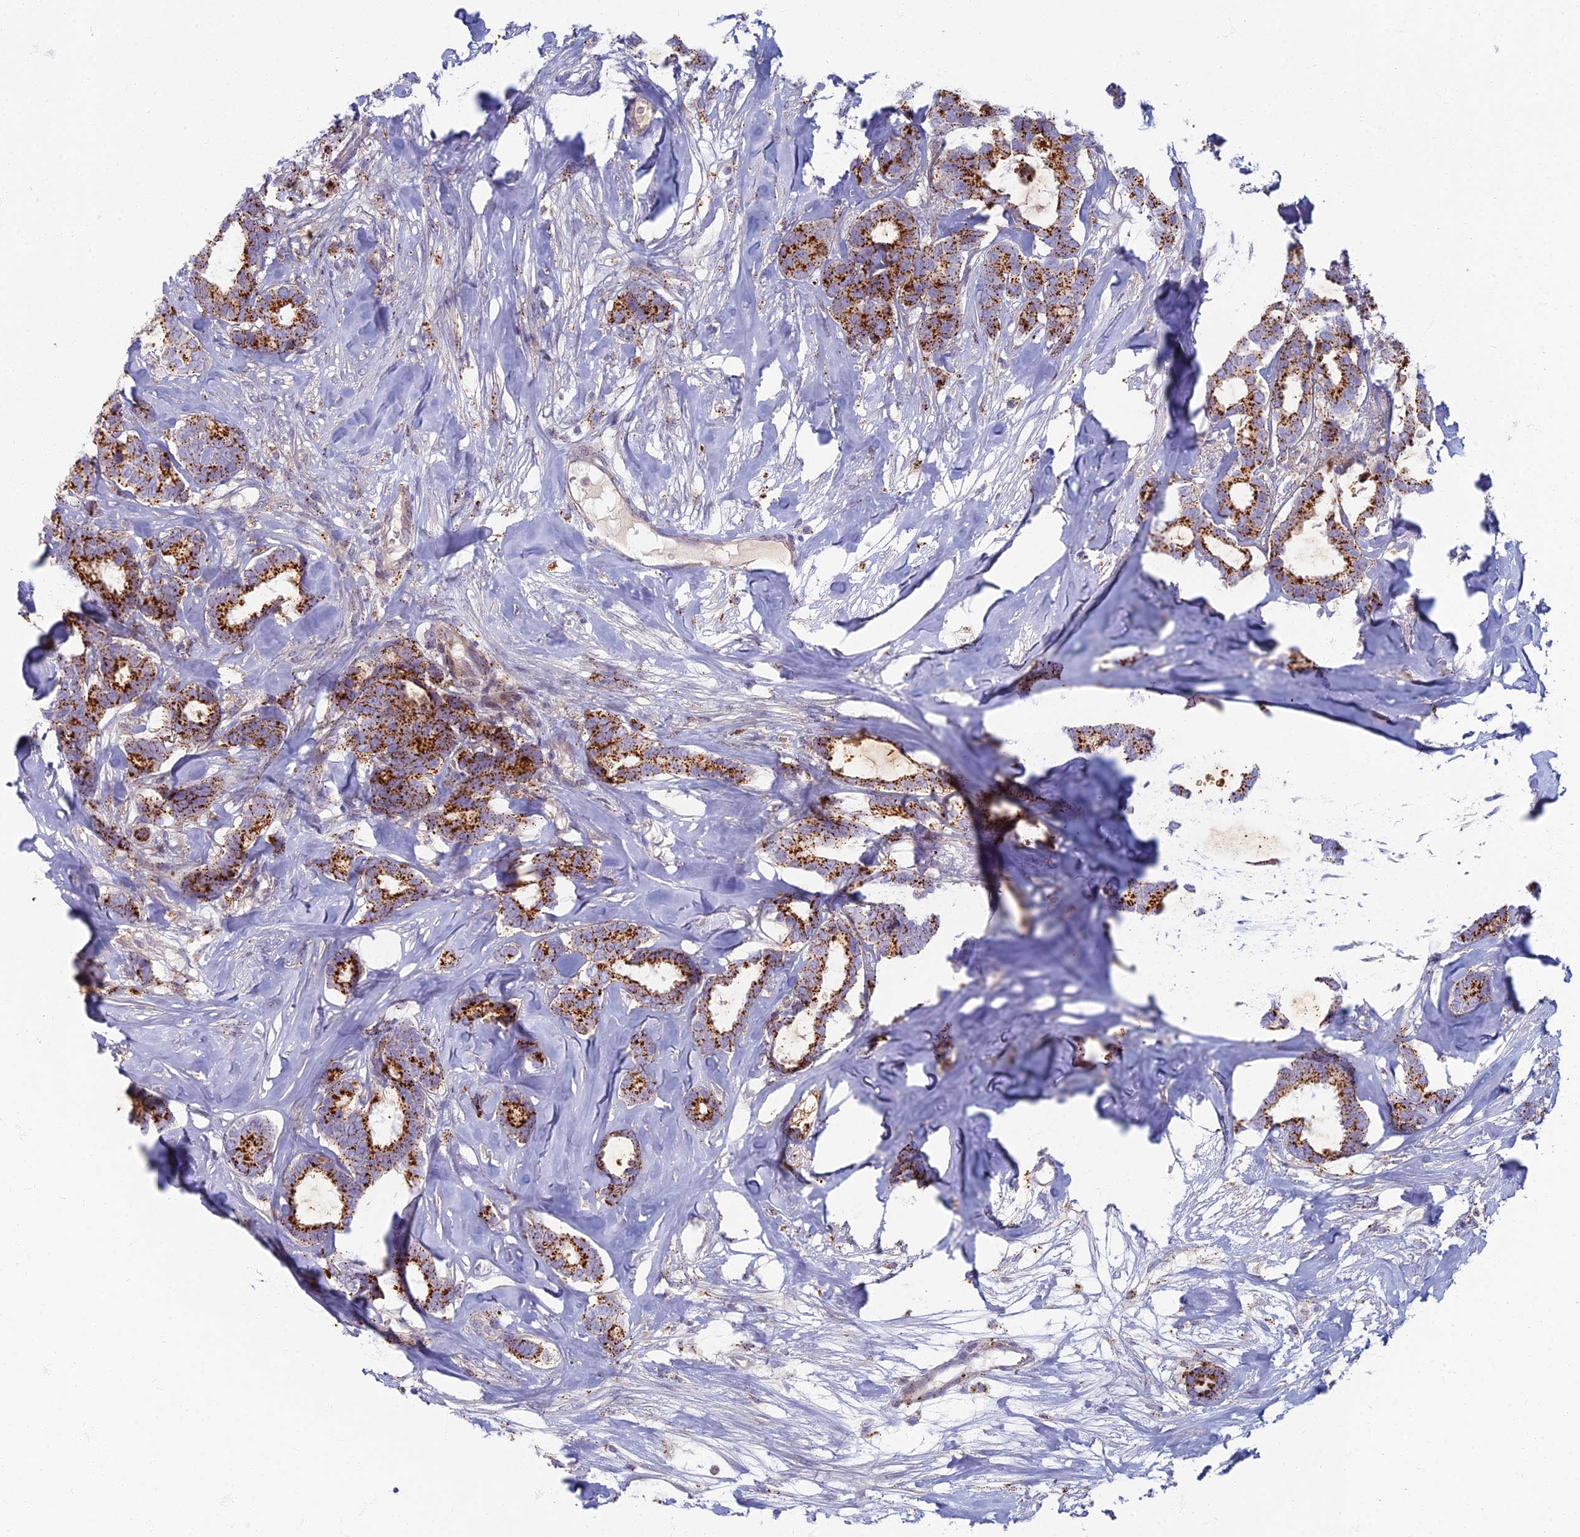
{"staining": {"intensity": "strong", "quantity": ">75%", "location": "cytoplasmic/membranous"}, "tissue": "breast cancer", "cell_type": "Tumor cells", "image_type": "cancer", "snomed": [{"axis": "morphology", "description": "Duct carcinoma"}, {"axis": "topography", "description": "Breast"}], "caption": "This micrograph demonstrates breast cancer stained with immunohistochemistry (IHC) to label a protein in brown. The cytoplasmic/membranous of tumor cells show strong positivity for the protein. Nuclei are counter-stained blue.", "gene": "CHMP4B", "patient": {"sex": "female", "age": 87}}